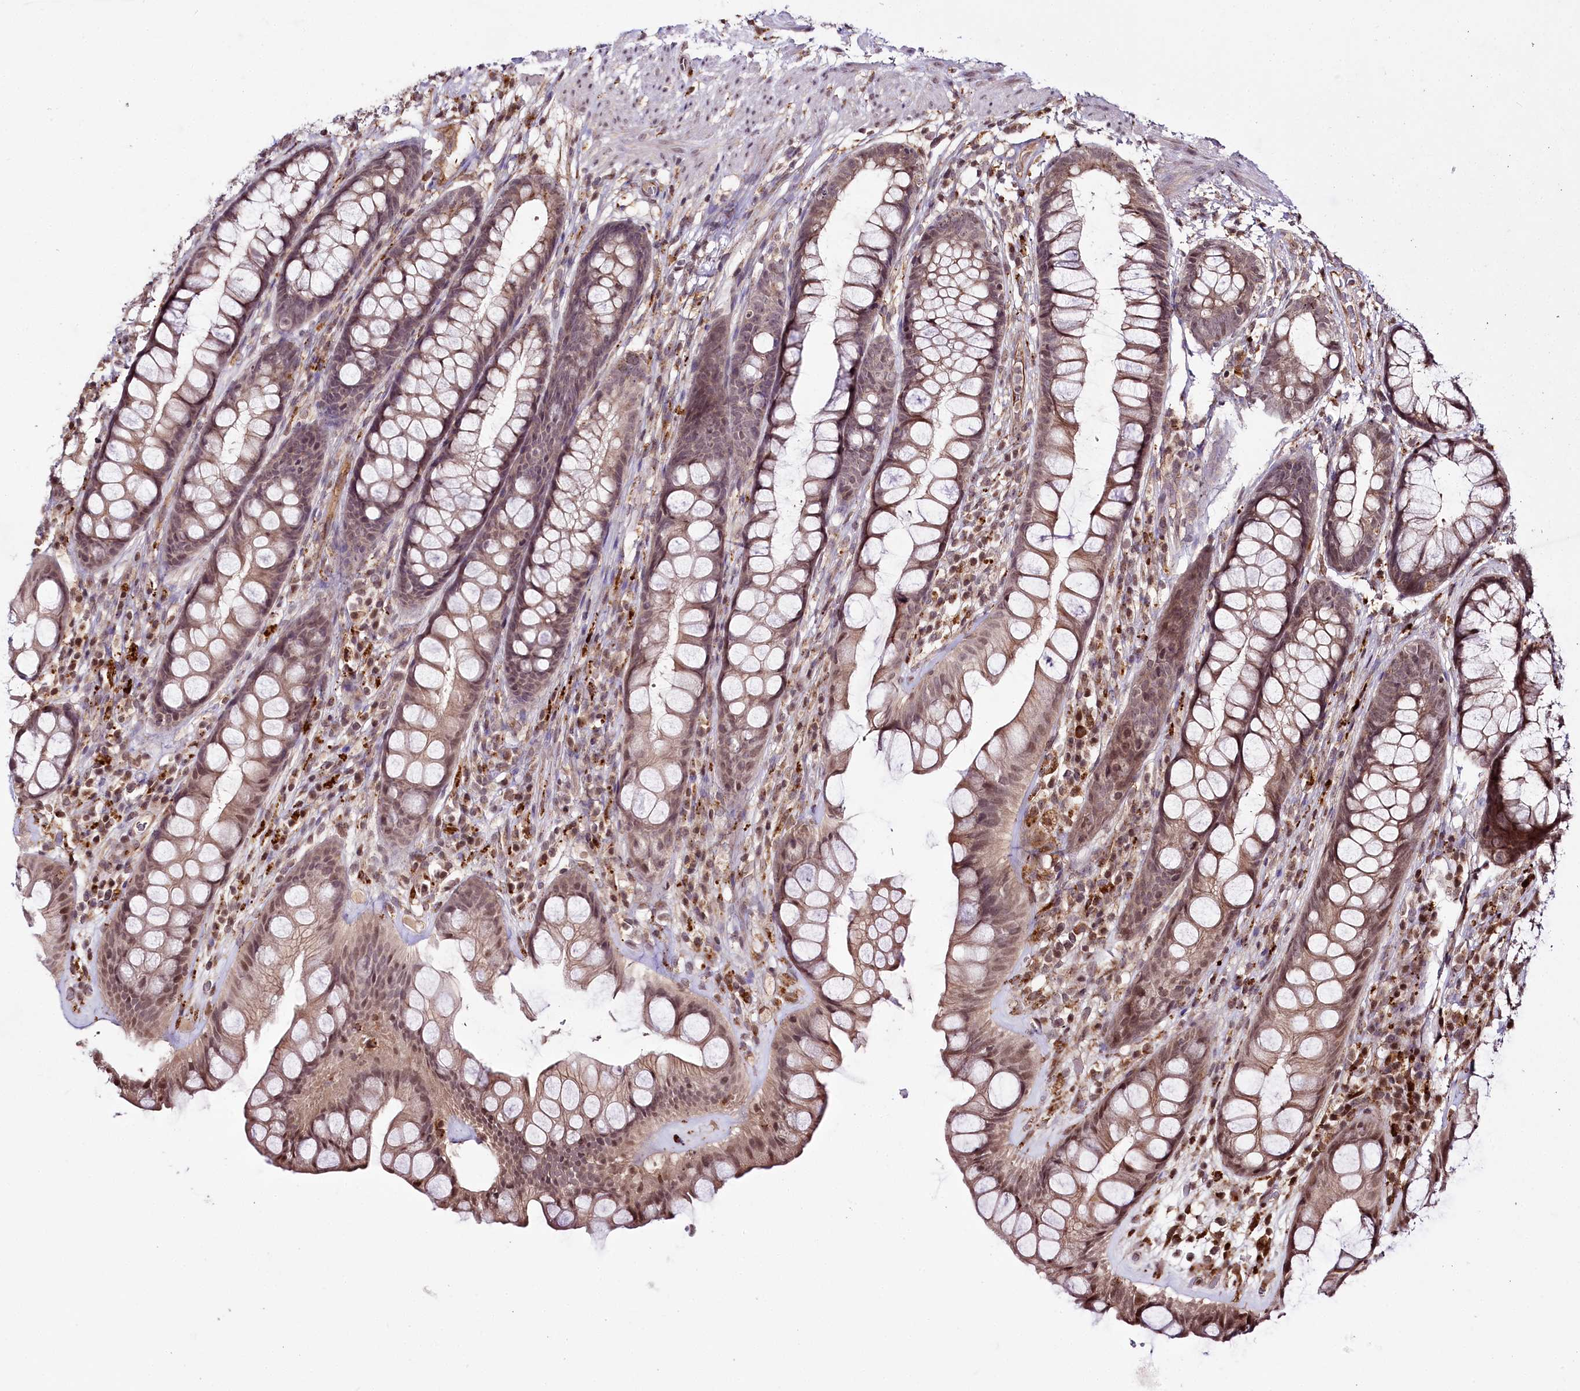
{"staining": {"intensity": "weak", "quantity": ">75%", "location": "cytoplasmic/membranous,nuclear"}, "tissue": "rectum", "cell_type": "Glandular cells", "image_type": "normal", "snomed": [{"axis": "morphology", "description": "Normal tissue, NOS"}, {"axis": "topography", "description": "Rectum"}], "caption": "Unremarkable rectum exhibits weak cytoplasmic/membranous,nuclear expression in approximately >75% of glandular cells, visualized by immunohistochemistry.", "gene": "HOXC8", "patient": {"sex": "male", "age": 74}}